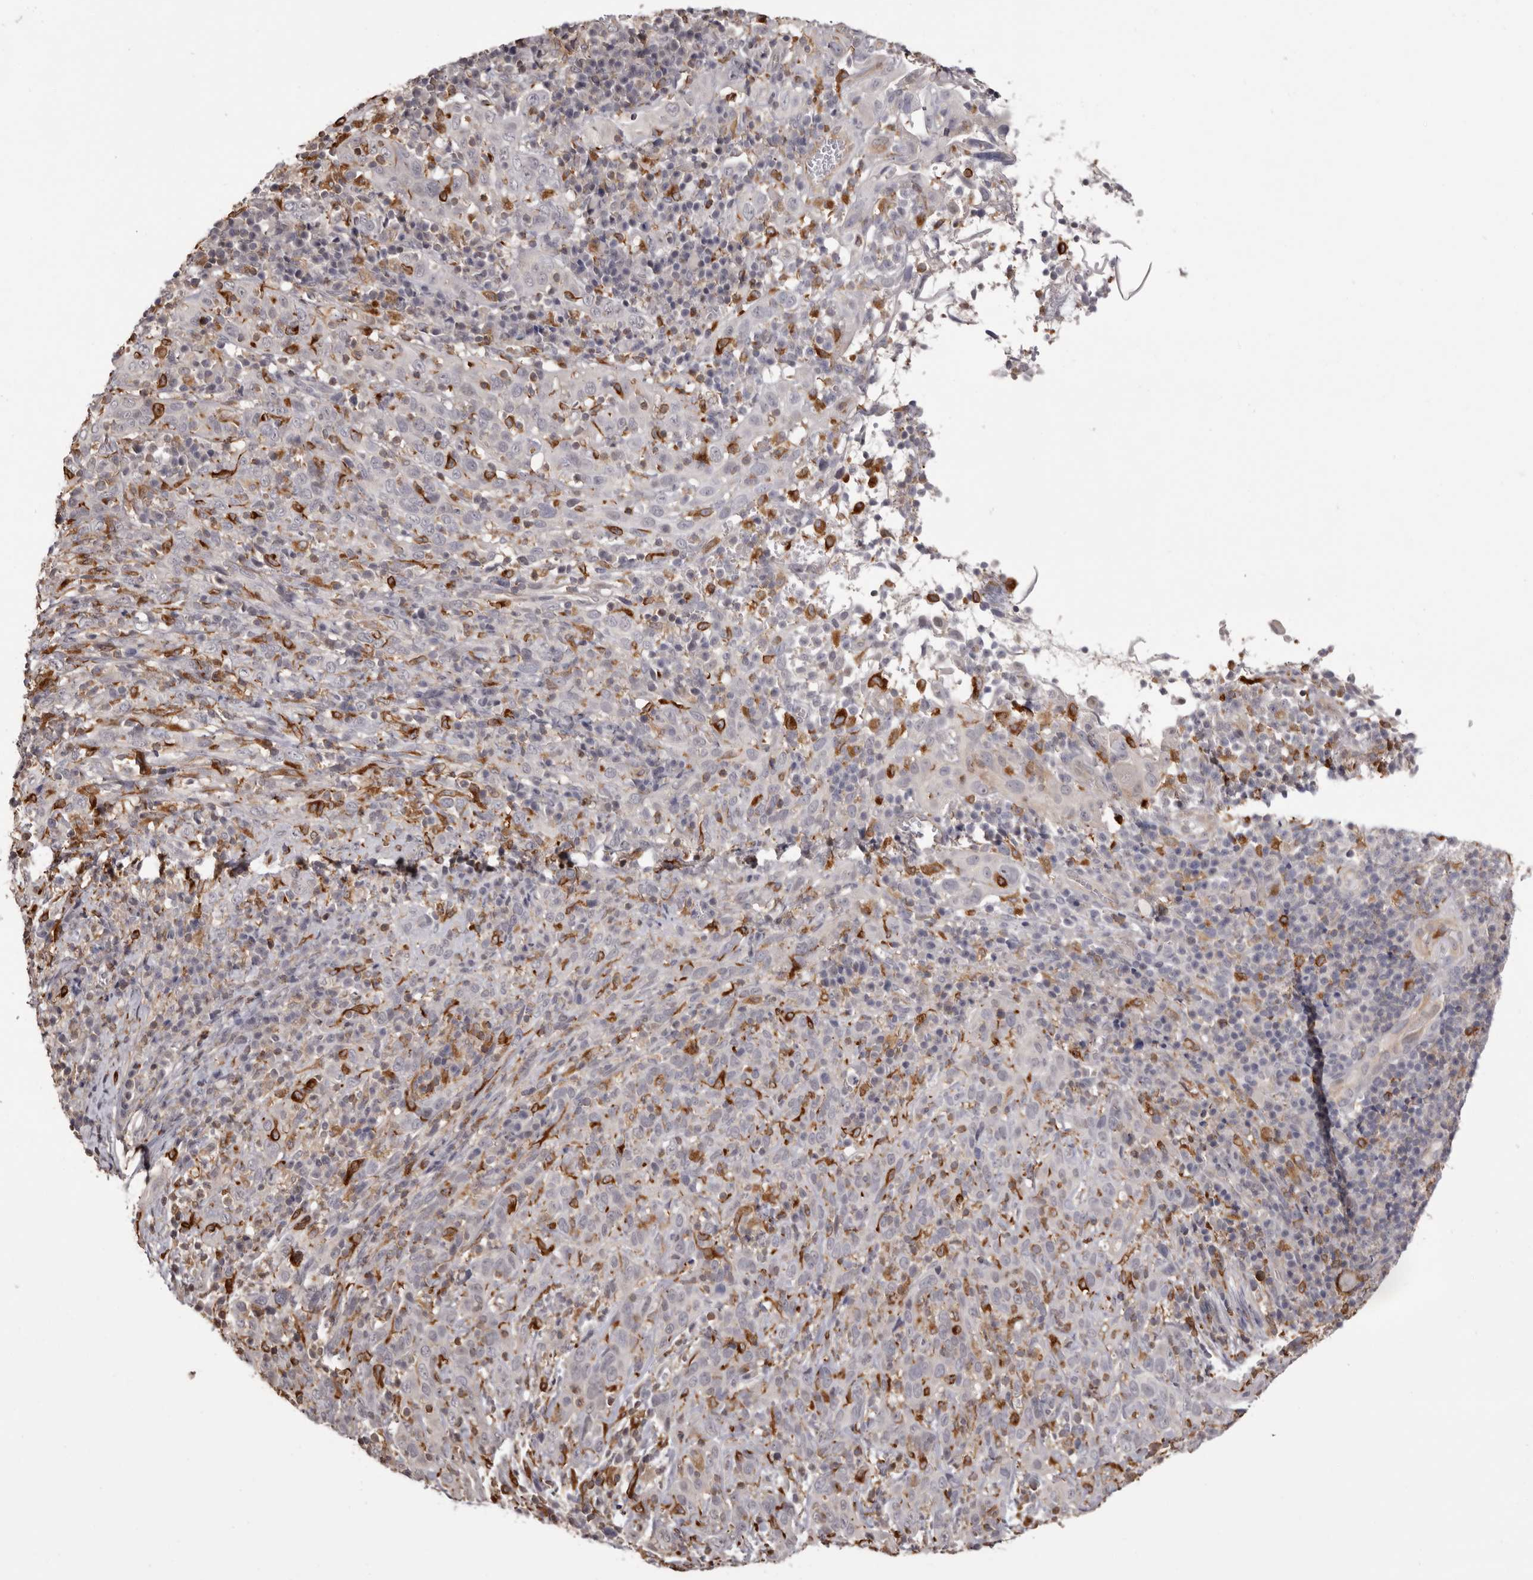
{"staining": {"intensity": "negative", "quantity": "none", "location": "none"}, "tissue": "cervical cancer", "cell_type": "Tumor cells", "image_type": "cancer", "snomed": [{"axis": "morphology", "description": "Squamous cell carcinoma, NOS"}, {"axis": "topography", "description": "Cervix"}], "caption": "An image of human cervical squamous cell carcinoma is negative for staining in tumor cells.", "gene": "TNNI1", "patient": {"sex": "female", "age": 46}}